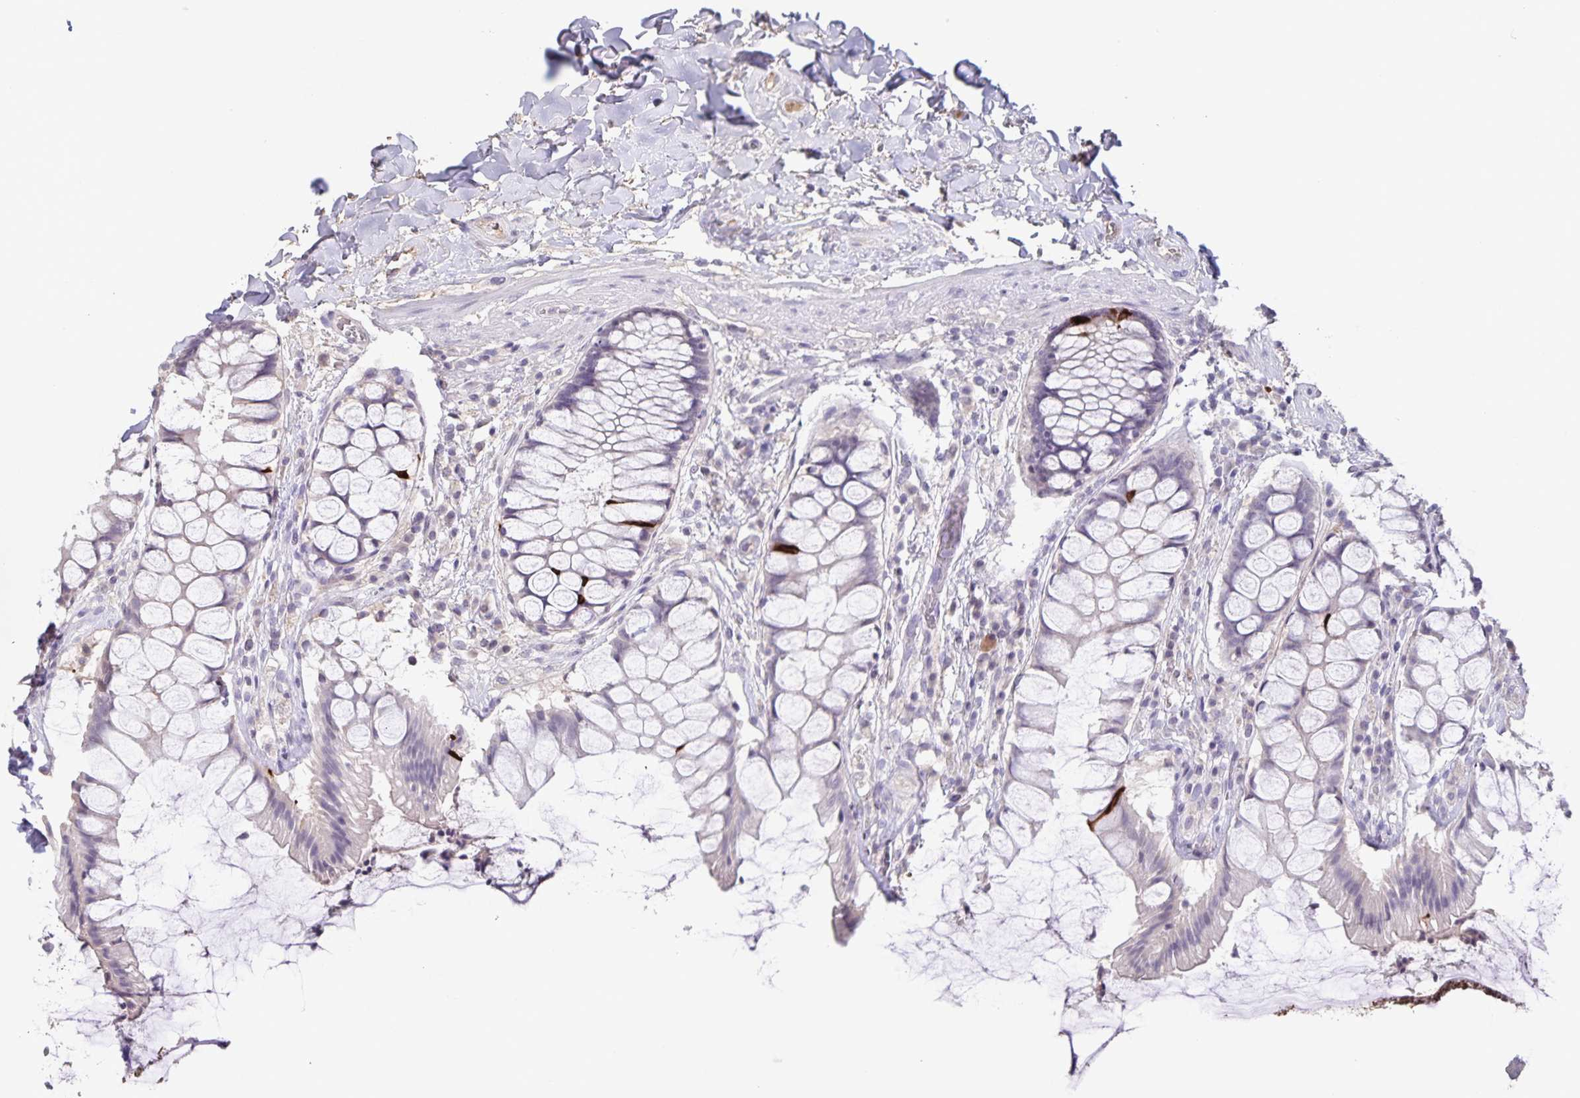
{"staining": {"intensity": "strong", "quantity": "<25%", "location": "cytoplasmic/membranous"}, "tissue": "rectum", "cell_type": "Glandular cells", "image_type": "normal", "snomed": [{"axis": "morphology", "description": "Normal tissue, NOS"}, {"axis": "topography", "description": "Rectum"}], "caption": "Strong cytoplasmic/membranous positivity is seen in about <25% of glandular cells in normal rectum.", "gene": "INSL5", "patient": {"sex": "female", "age": 58}}